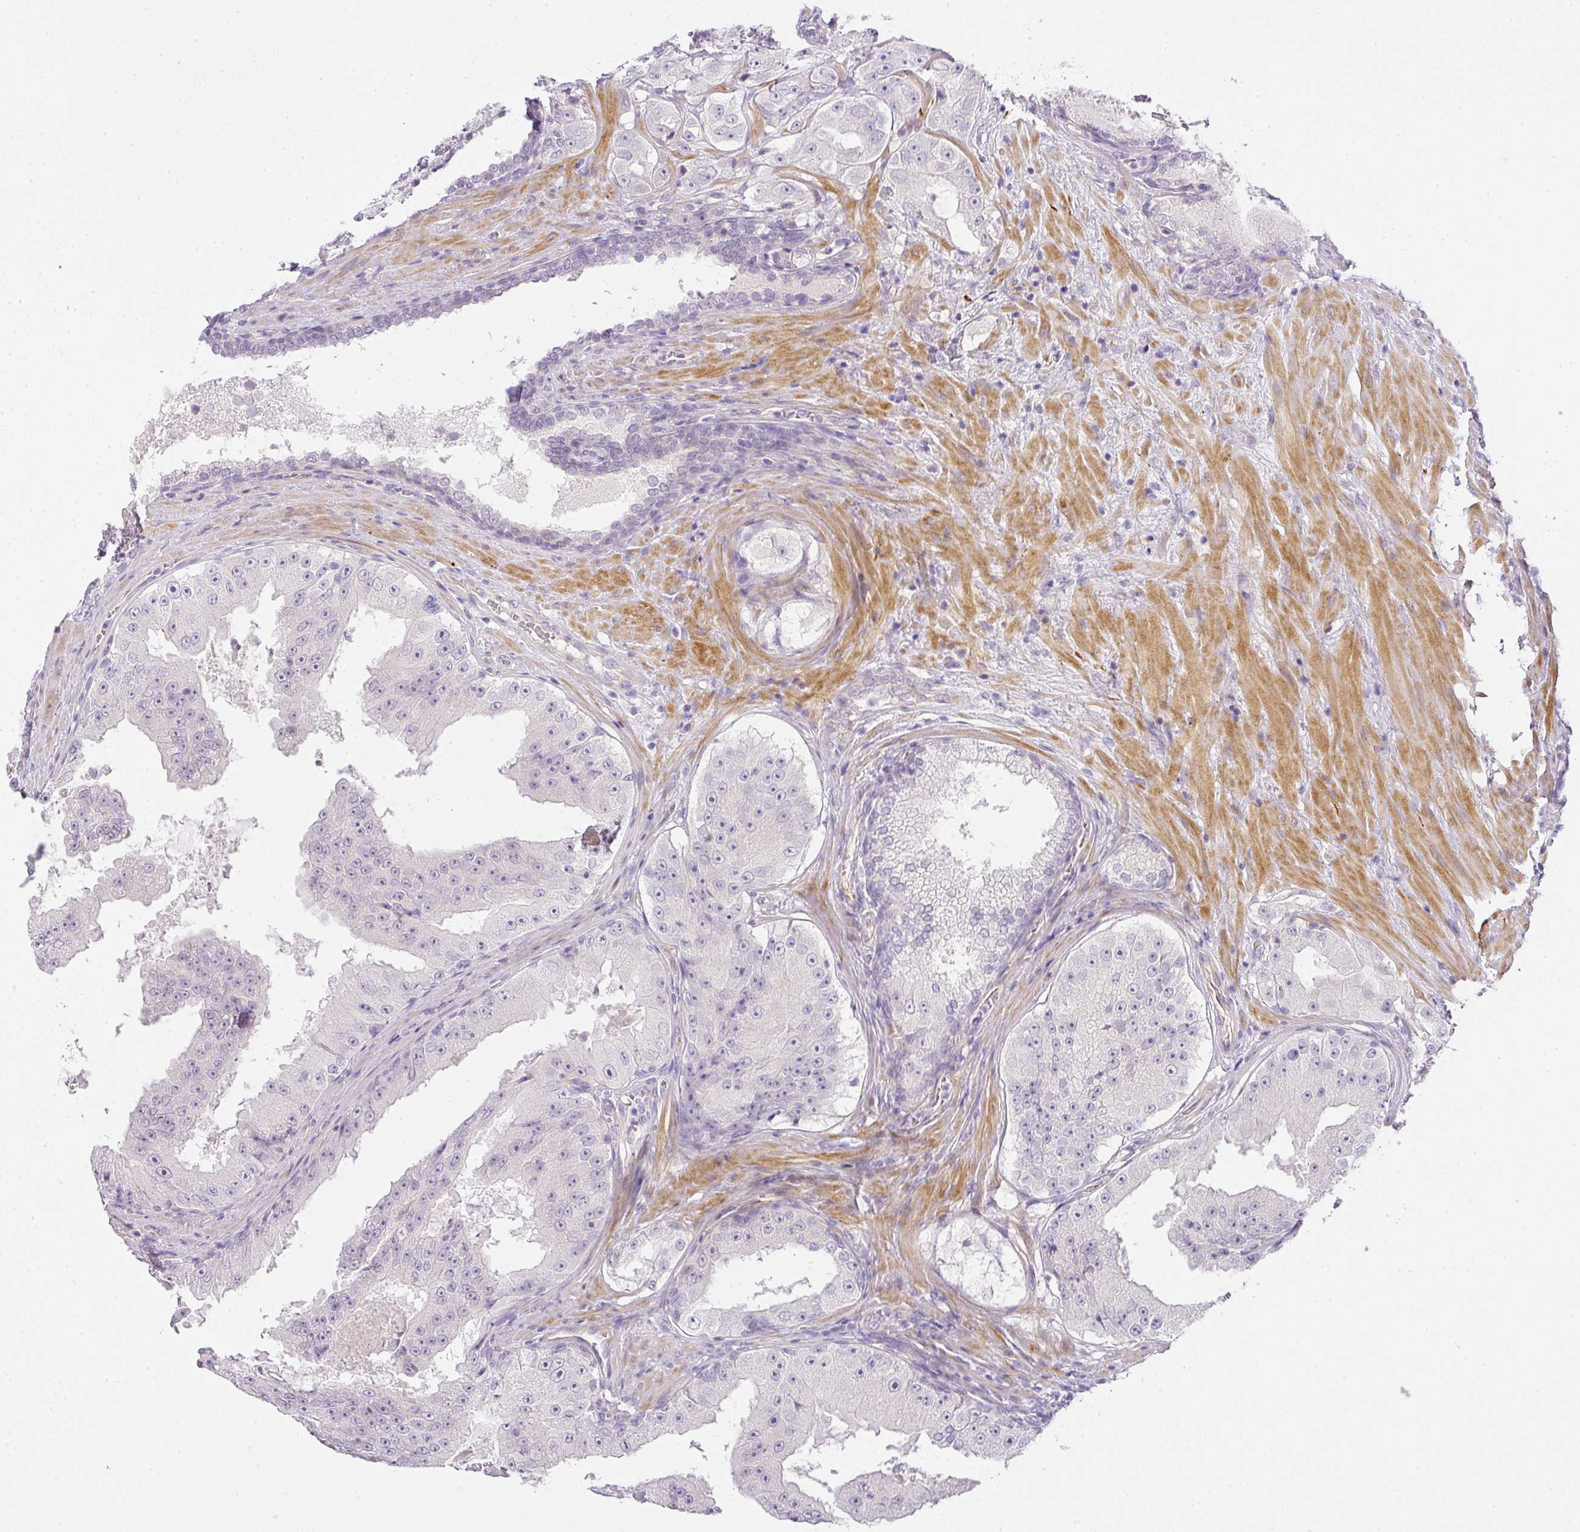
{"staining": {"intensity": "negative", "quantity": "none", "location": "none"}, "tissue": "prostate cancer", "cell_type": "Tumor cells", "image_type": "cancer", "snomed": [{"axis": "morphology", "description": "Adenocarcinoma, High grade"}, {"axis": "topography", "description": "Prostate"}], "caption": "Photomicrograph shows no protein staining in tumor cells of adenocarcinoma (high-grade) (prostate) tissue. The staining is performed using DAB (3,3'-diaminobenzidine) brown chromogen with nuclei counter-stained in using hematoxylin.", "gene": "RAX2", "patient": {"sex": "male", "age": 73}}